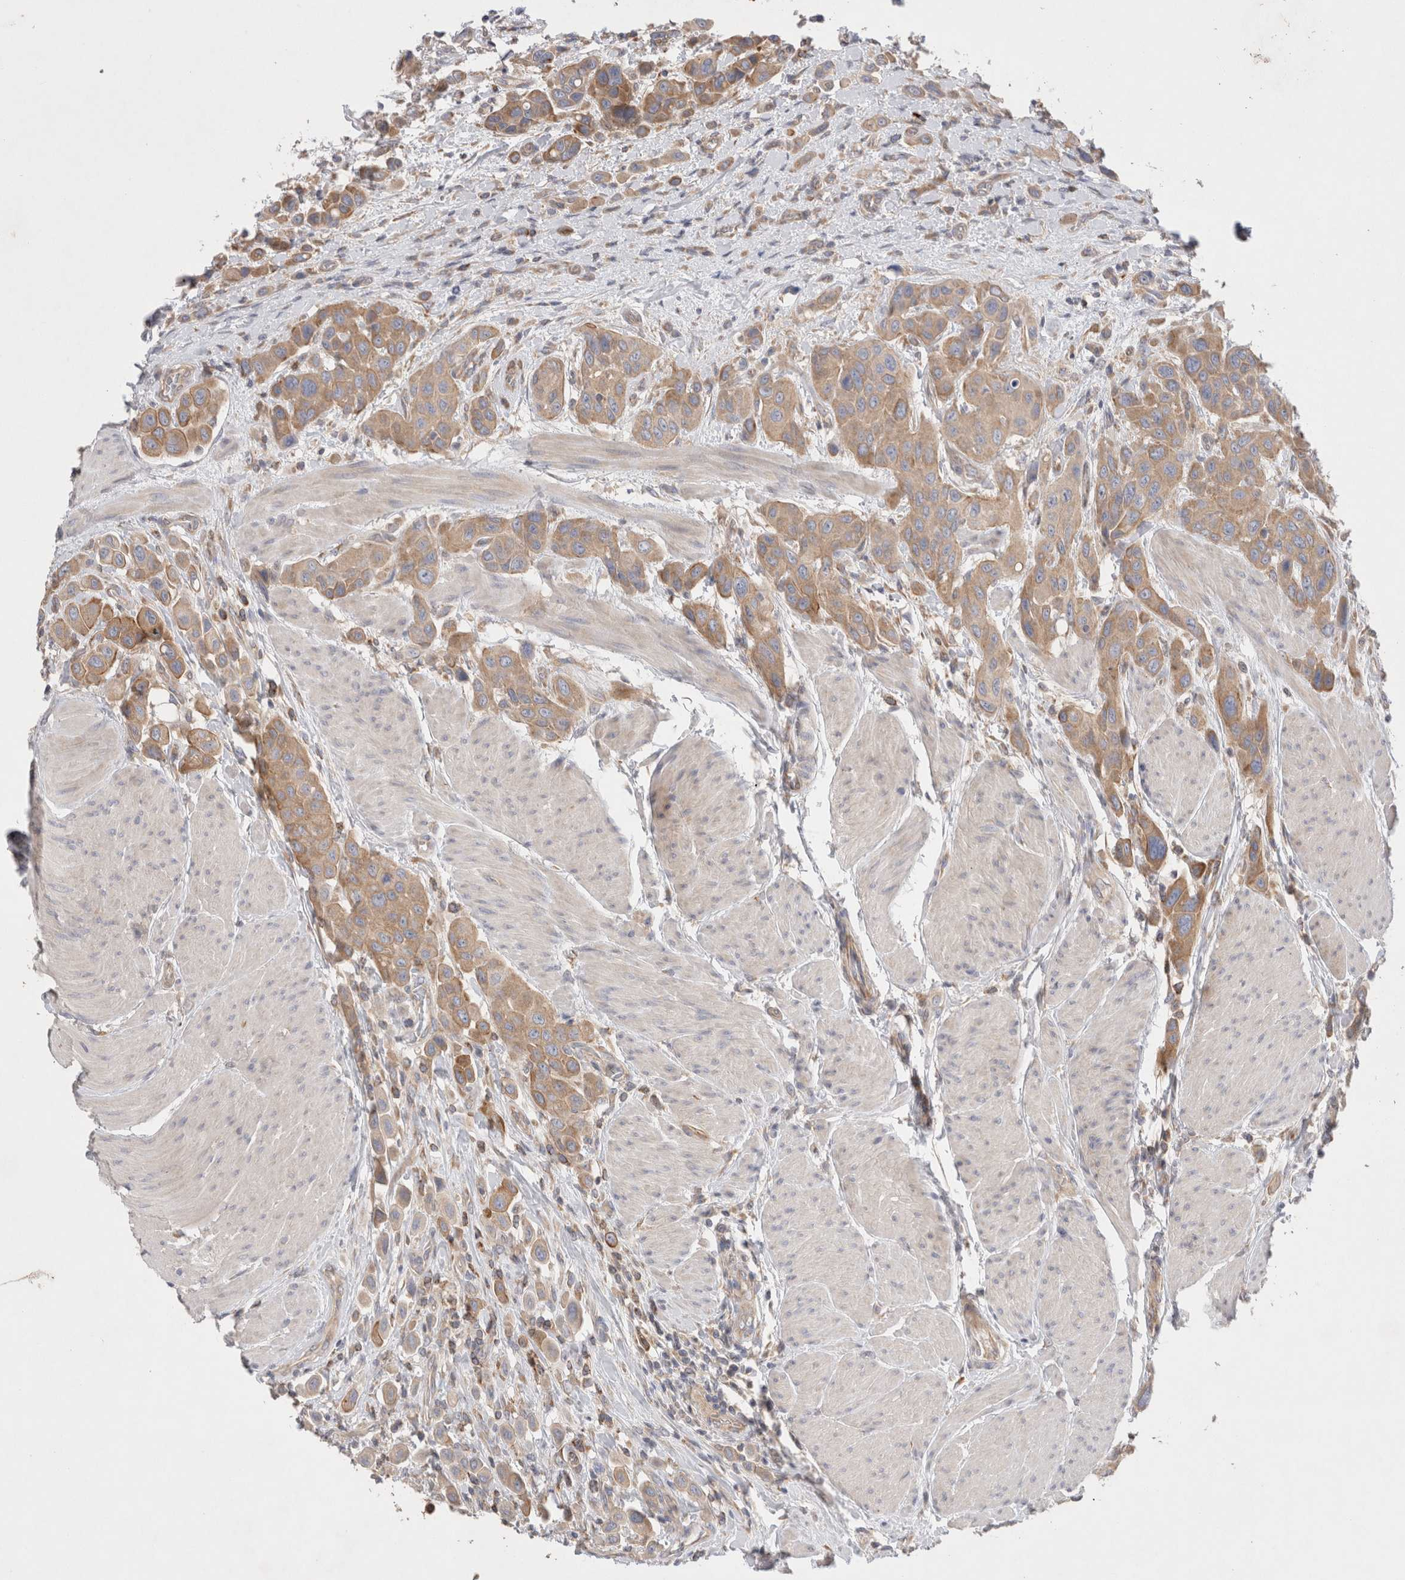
{"staining": {"intensity": "moderate", "quantity": ">75%", "location": "cytoplasmic/membranous"}, "tissue": "urothelial cancer", "cell_type": "Tumor cells", "image_type": "cancer", "snomed": [{"axis": "morphology", "description": "Urothelial carcinoma, High grade"}, {"axis": "topography", "description": "Urinary bladder"}], "caption": "Immunohistochemistry (IHC) of high-grade urothelial carcinoma demonstrates medium levels of moderate cytoplasmic/membranous staining in approximately >75% of tumor cells.", "gene": "TBC1D16", "patient": {"sex": "male", "age": 50}}